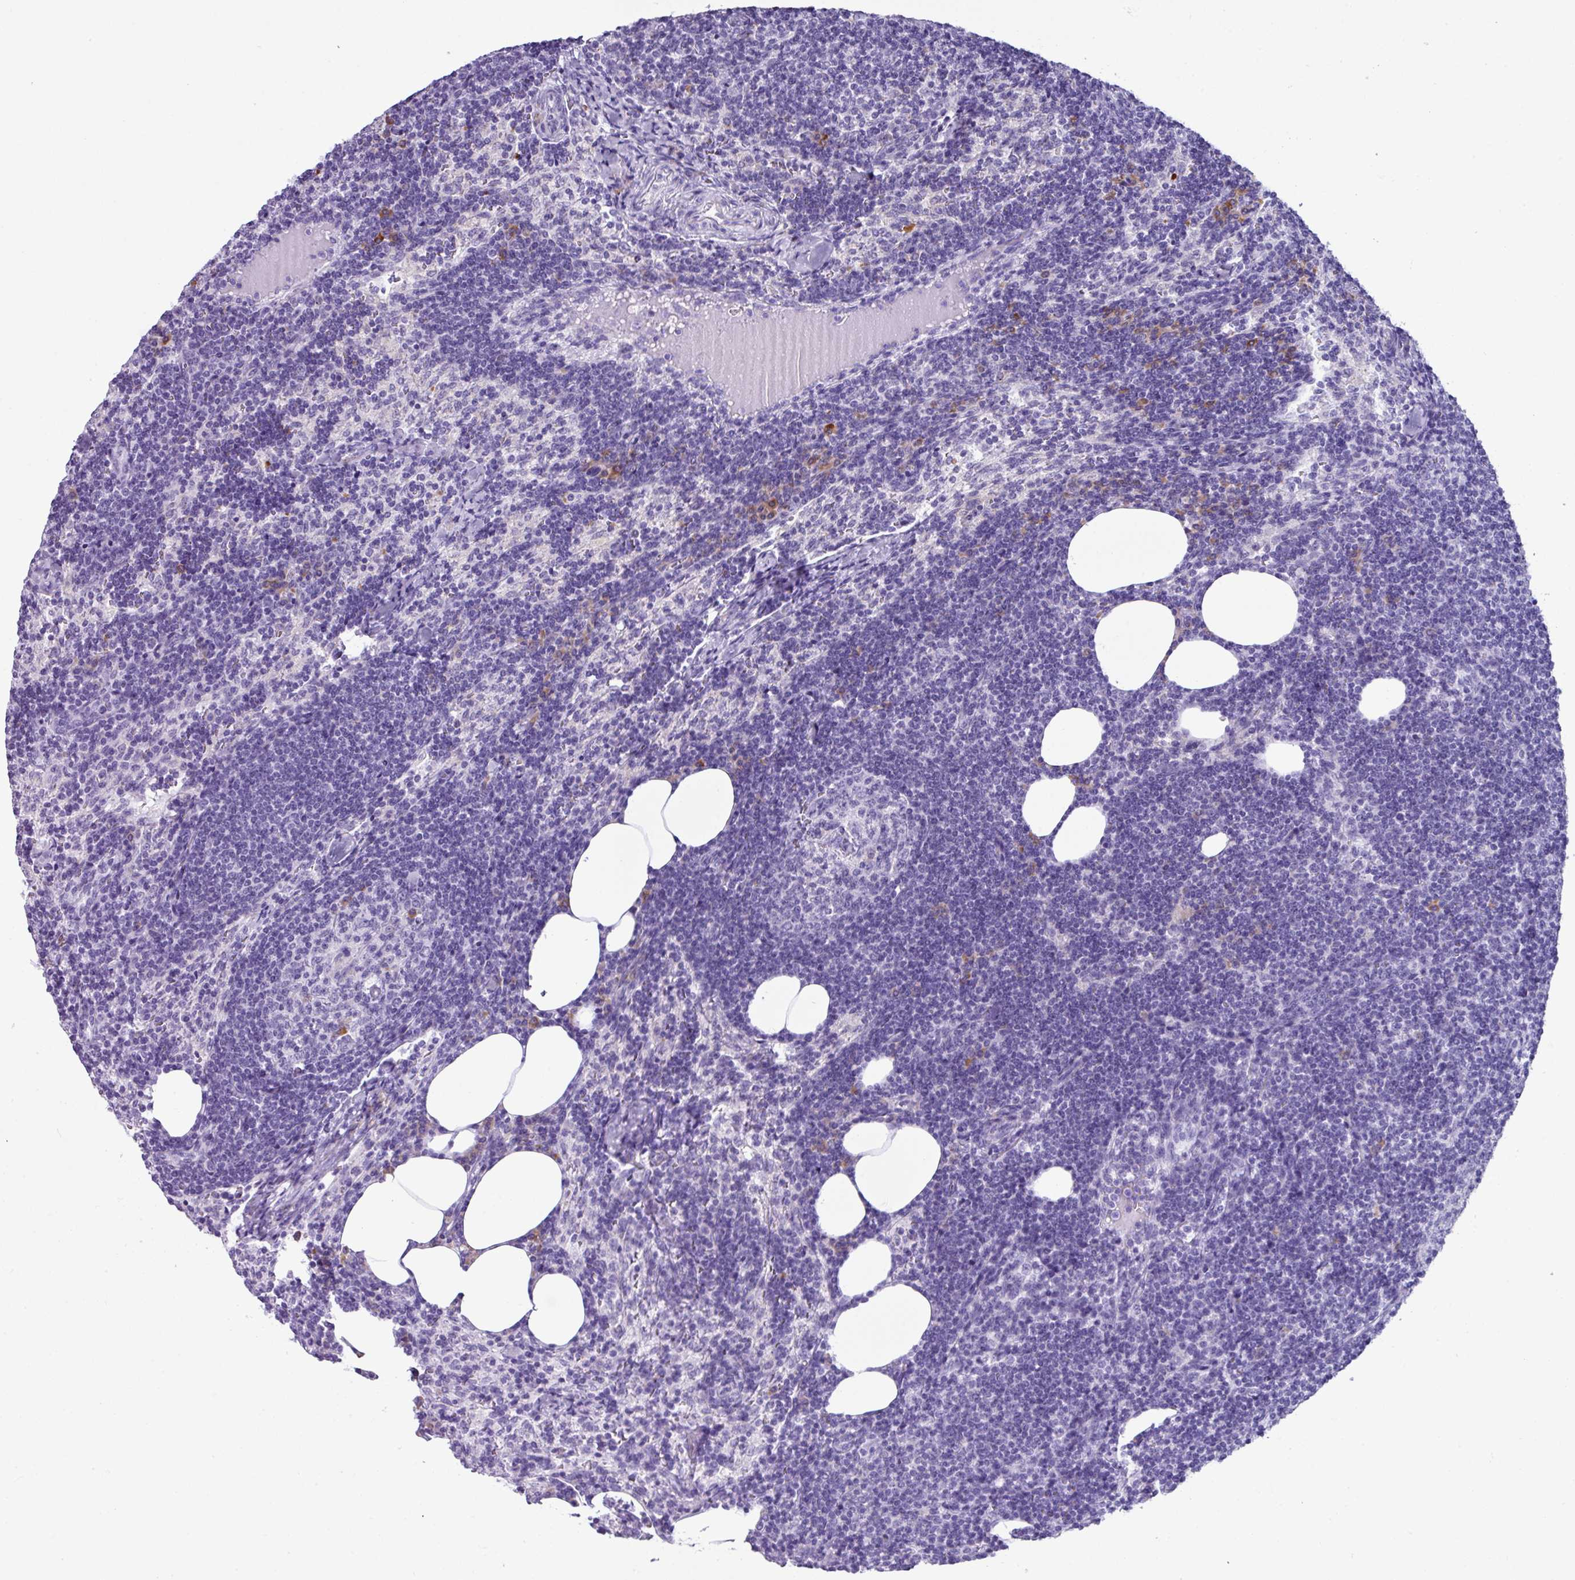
{"staining": {"intensity": "strong", "quantity": "<25%", "location": "cytoplasmic/membranous"}, "tissue": "lymph node", "cell_type": "Germinal center cells", "image_type": "normal", "snomed": [{"axis": "morphology", "description": "Normal tissue, NOS"}, {"axis": "topography", "description": "Lymph node"}], "caption": "About <25% of germinal center cells in unremarkable lymph node demonstrate strong cytoplasmic/membranous protein positivity as visualized by brown immunohistochemical staining.", "gene": "RGS21", "patient": {"sex": "female", "age": 52}}